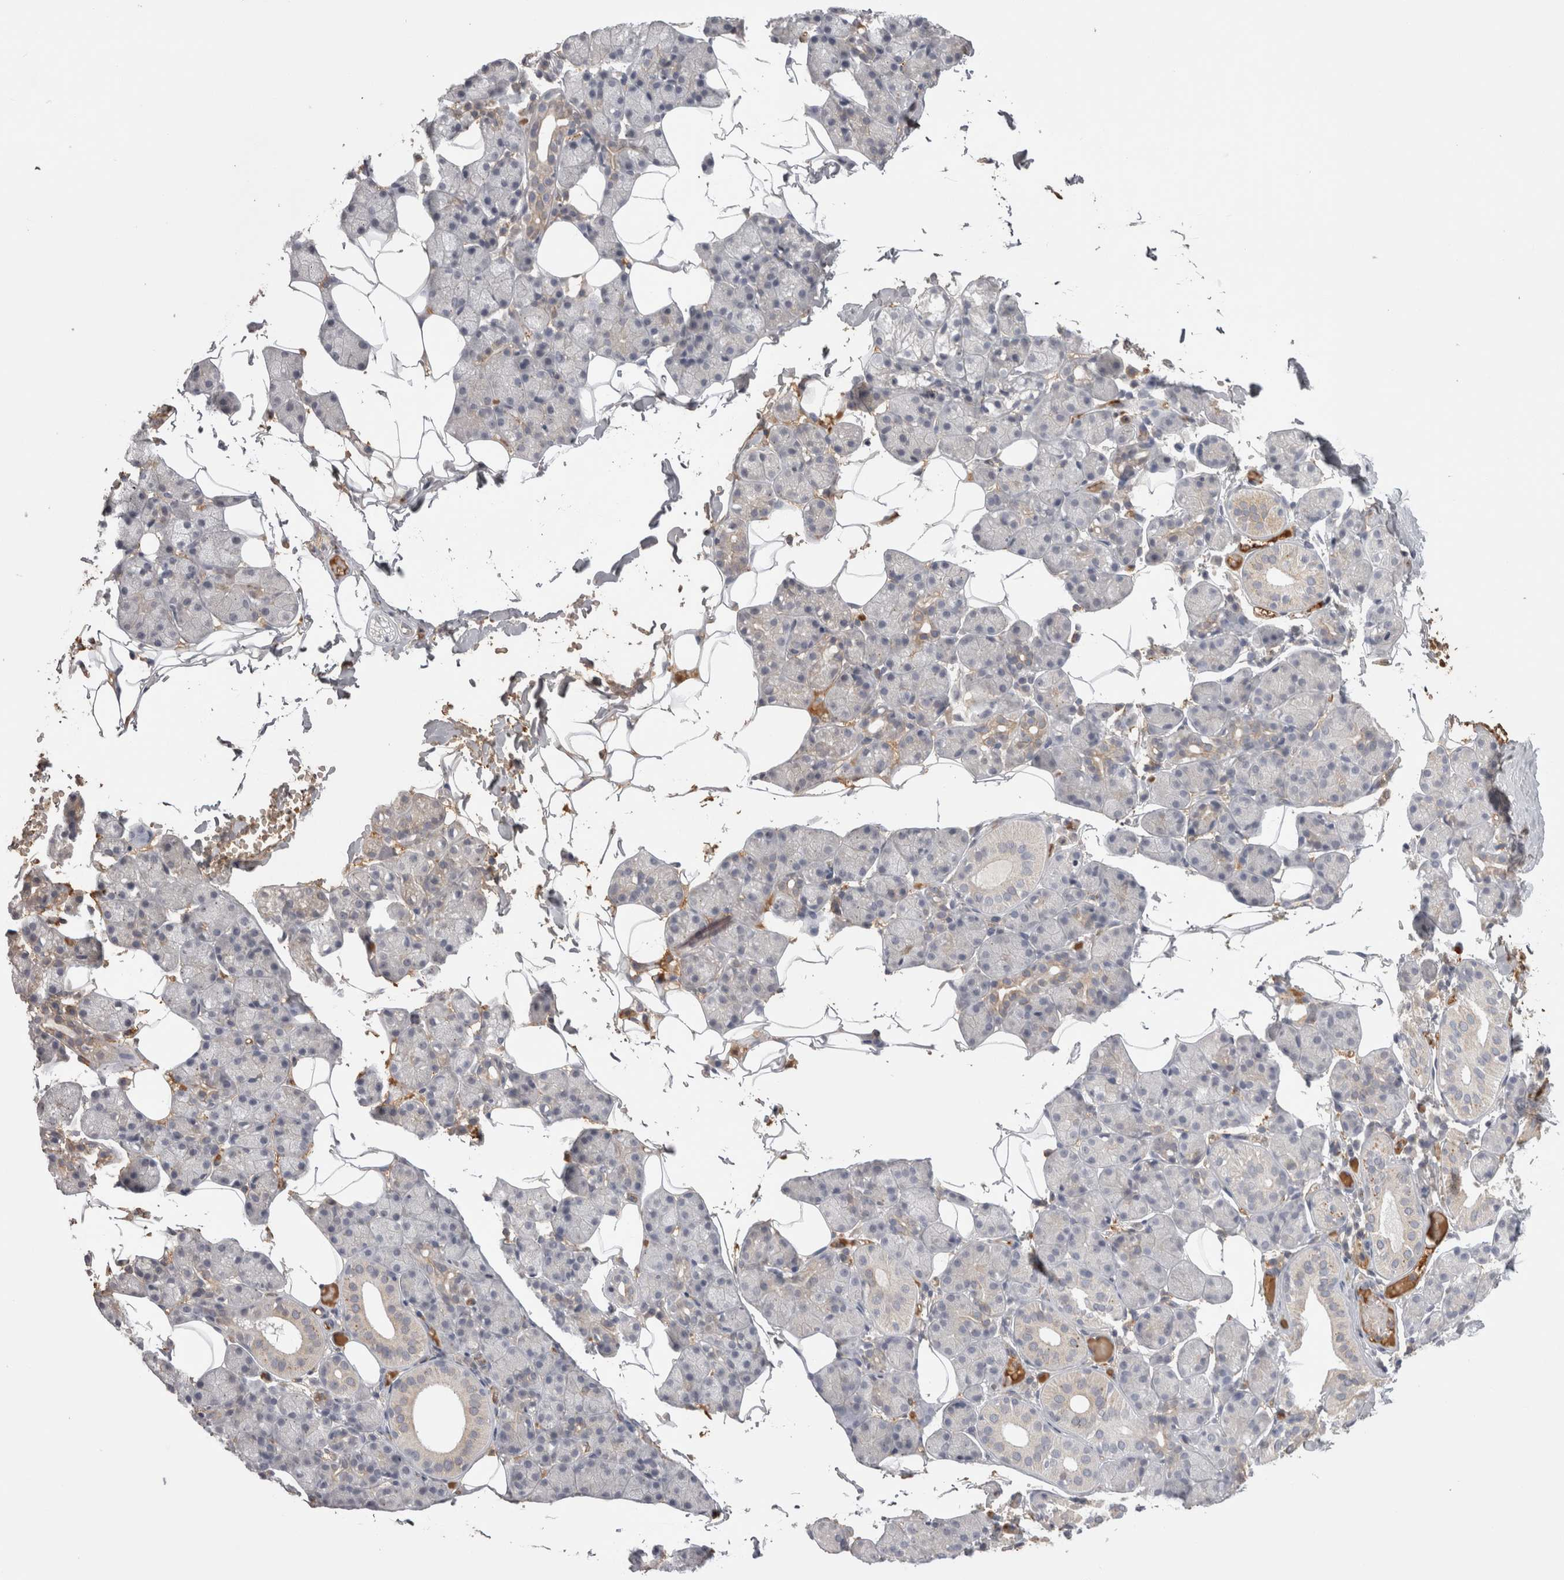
{"staining": {"intensity": "weak", "quantity": "<25%", "location": "cytoplasmic/membranous"}, "tissue": "salivary gland", "cell_type": "Glandular cells", "image_type": "normal", "snomed": [{"axis": "morphology", "description": "Normal tissue, NOS"}, {"axis": "topography", "description": "Salivary gland"}], "caption": "Immunohistochemistry image of unremarkable salivary gland: salivary gland stained with DAB shows no significant protein expression in glandular cells.", "gene": "SAA4", "patient": {"sex": "female", "age": 33}}